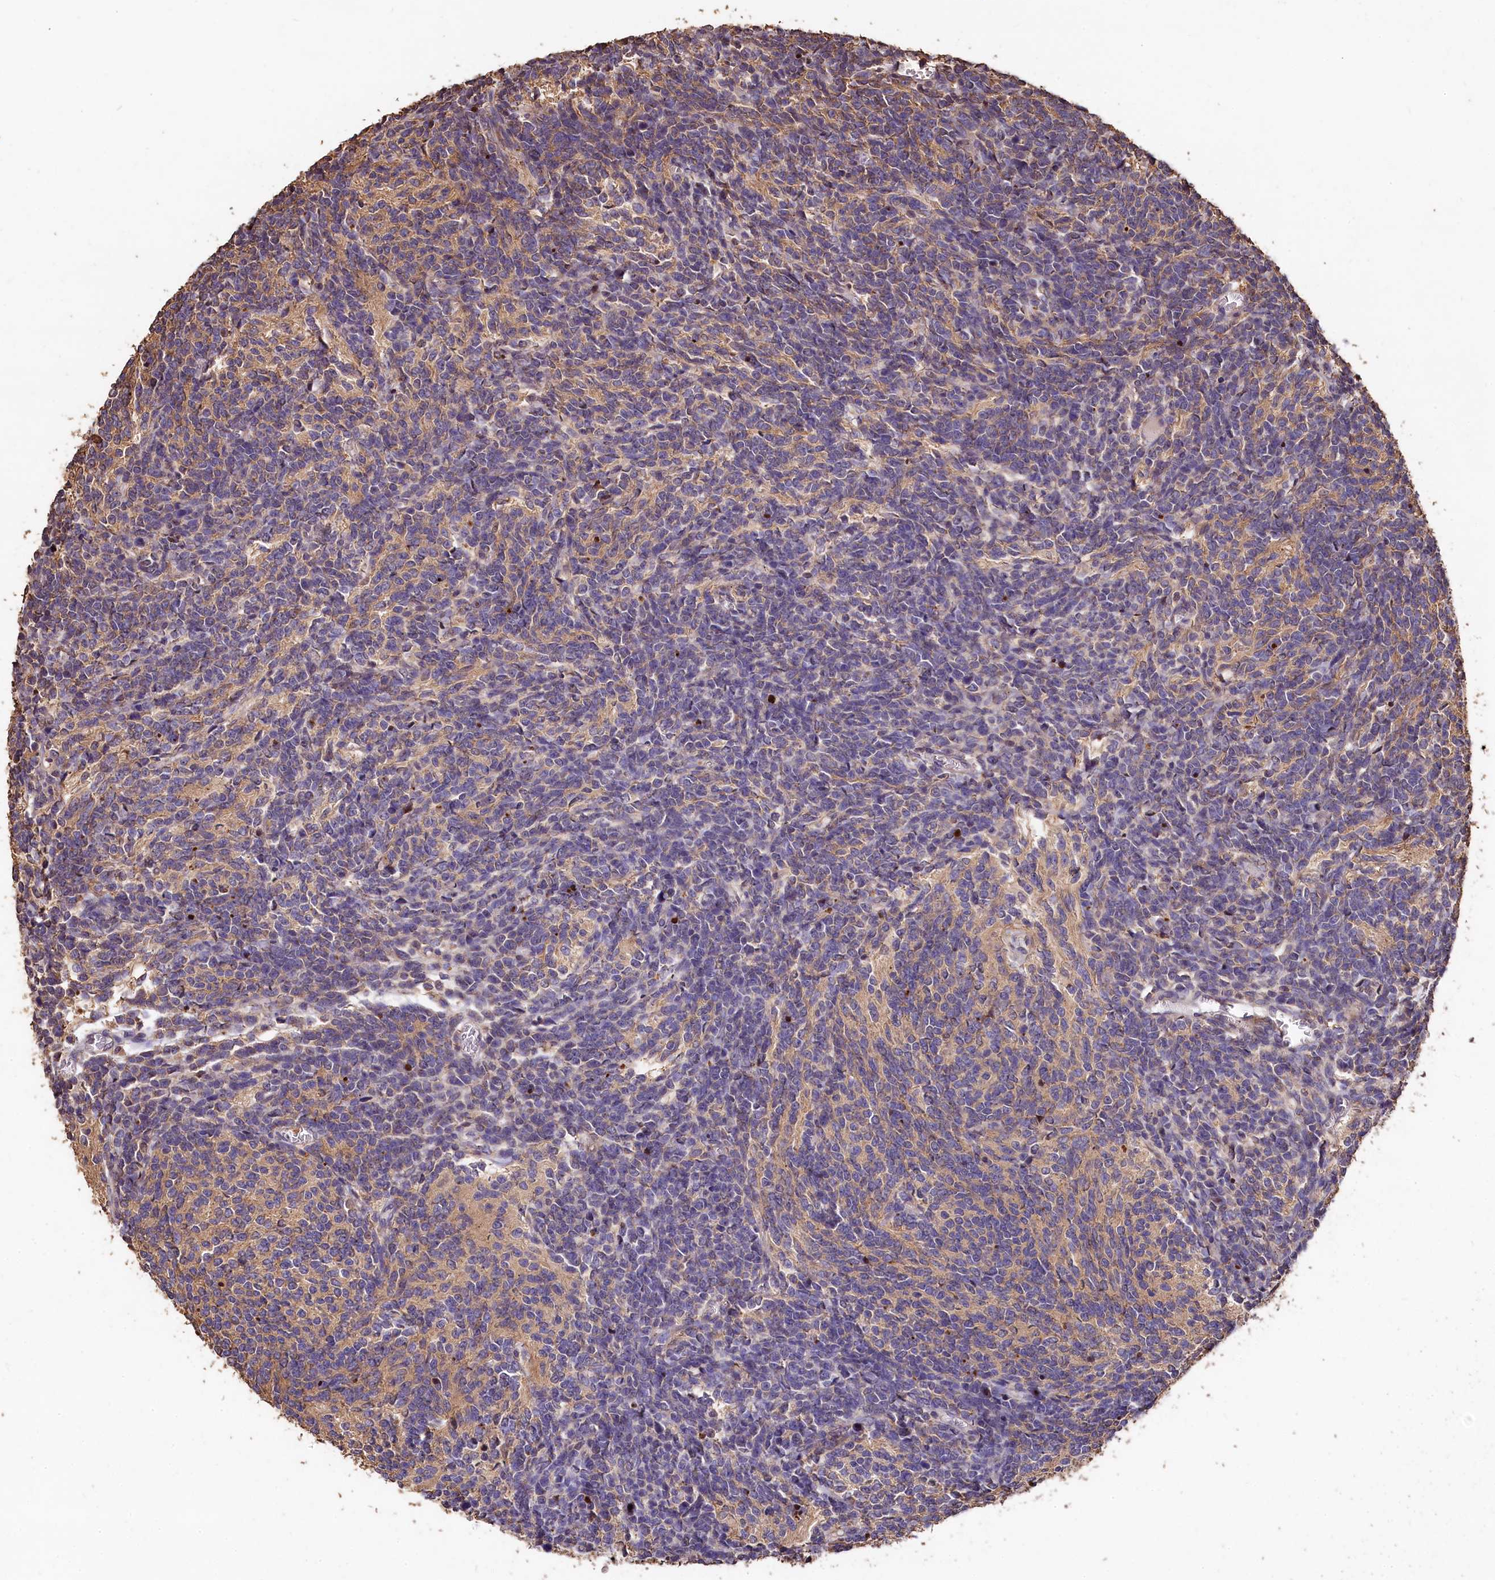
{"staining": {"intensity": "weak", "quantity": "<25%", "location": "cytoplasmic/membranous"}, "tissue": "glioma", "cell_type": "Tumor cells", "image_type": "cancer", "snomed": [{"axis": "morphology", "description": "Glioma, malignant, Low grade"}, {"axis": "topography", "description": "Brain"}], "caption": "Immunohistochemical staining of human glioma reveals no significant staining in tumor cells.", "gene": "LSM4", "patient": {"sex": "female", "age": 1}}